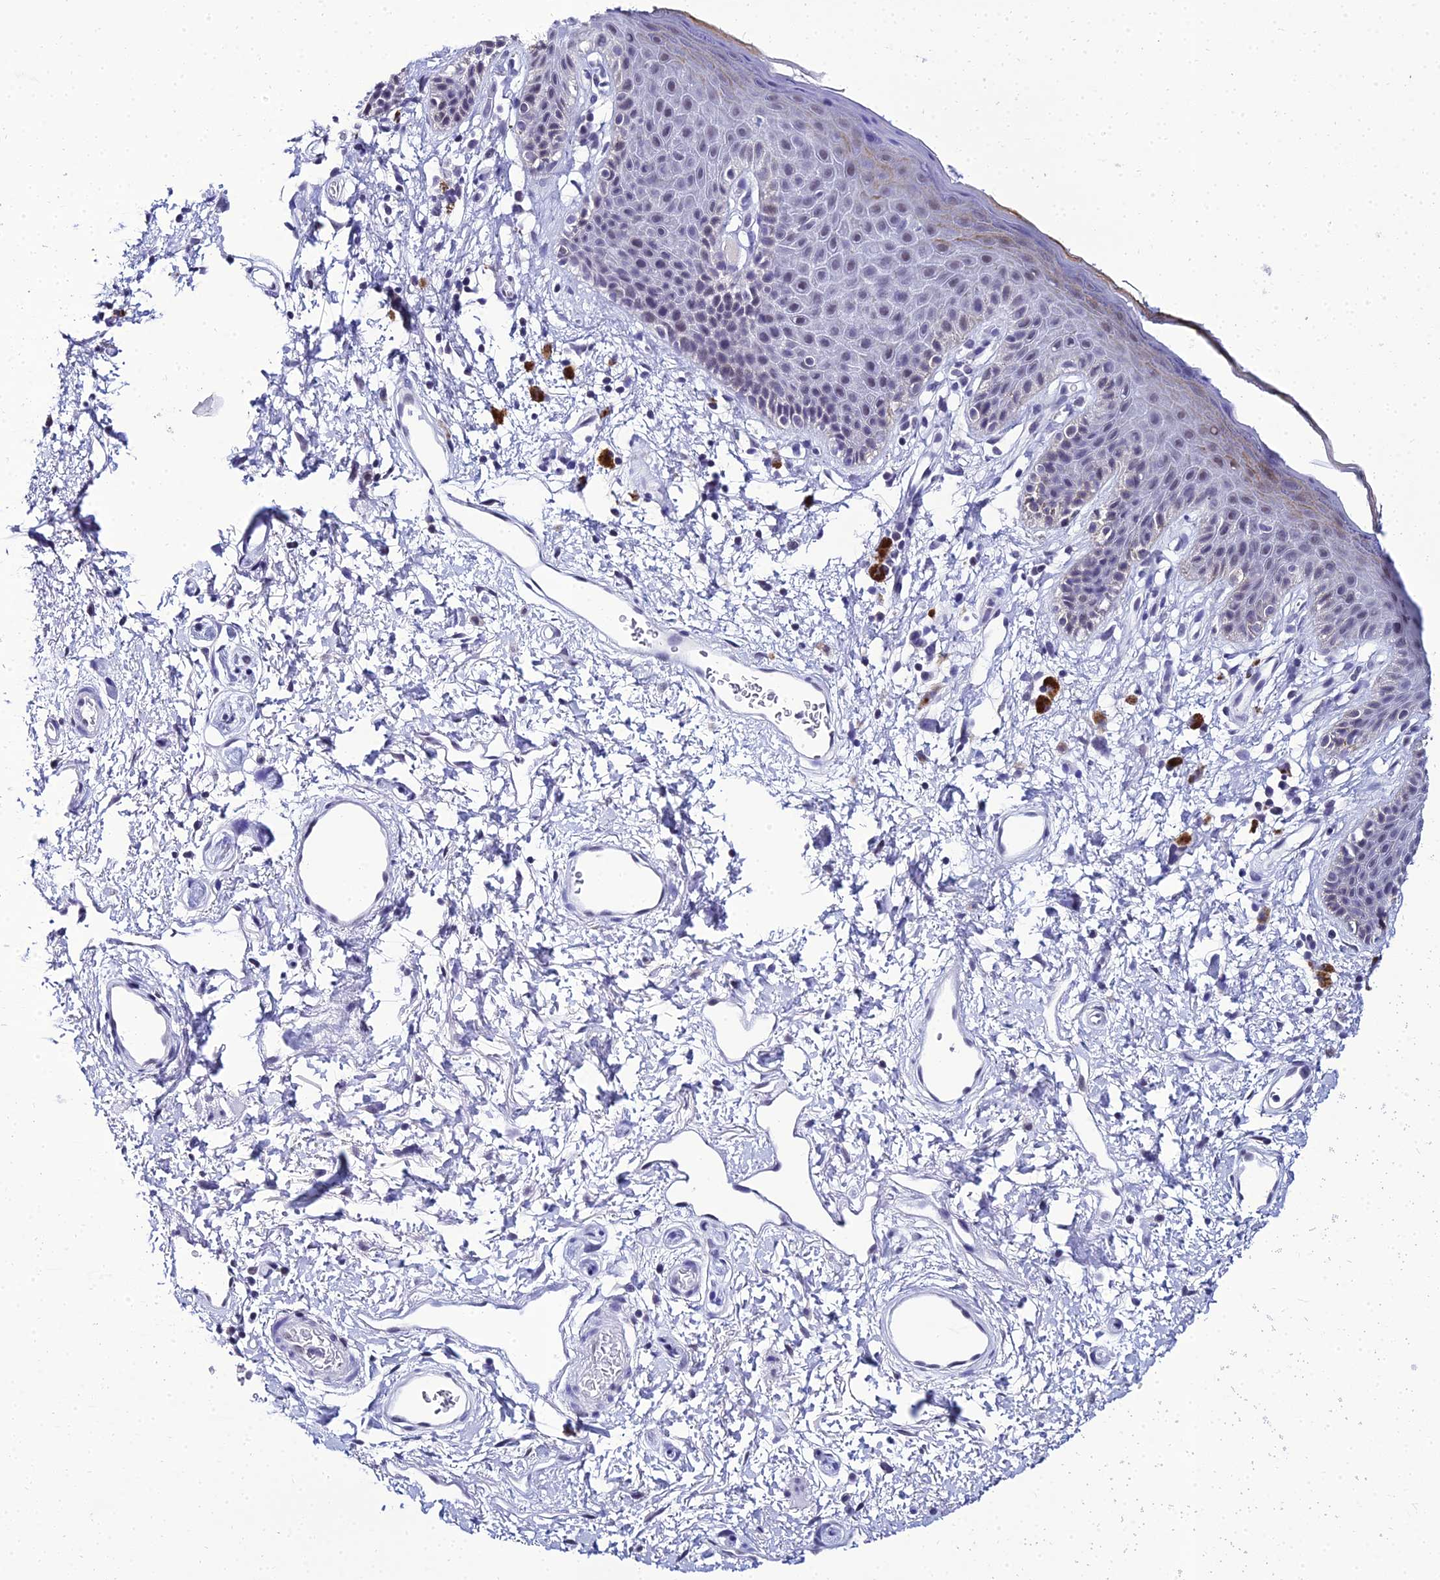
{"staining": {"intensity": "weak", "quantity": "<25%", "location": "nuclear"}, "tissue": "skin", "cell_type": "Epidermal cells", "image_type": "normal", "snomed": [{"axis": "morphology", "description": "Normal tissue, NOS"}, {"axis": "topography", "description": "Anal"}], "caption": "IHC of benign skin demonstrates no staining in epidermal cells.", "gene": "PPP4R2", "patient": {"sex": "female", "age": 46}}